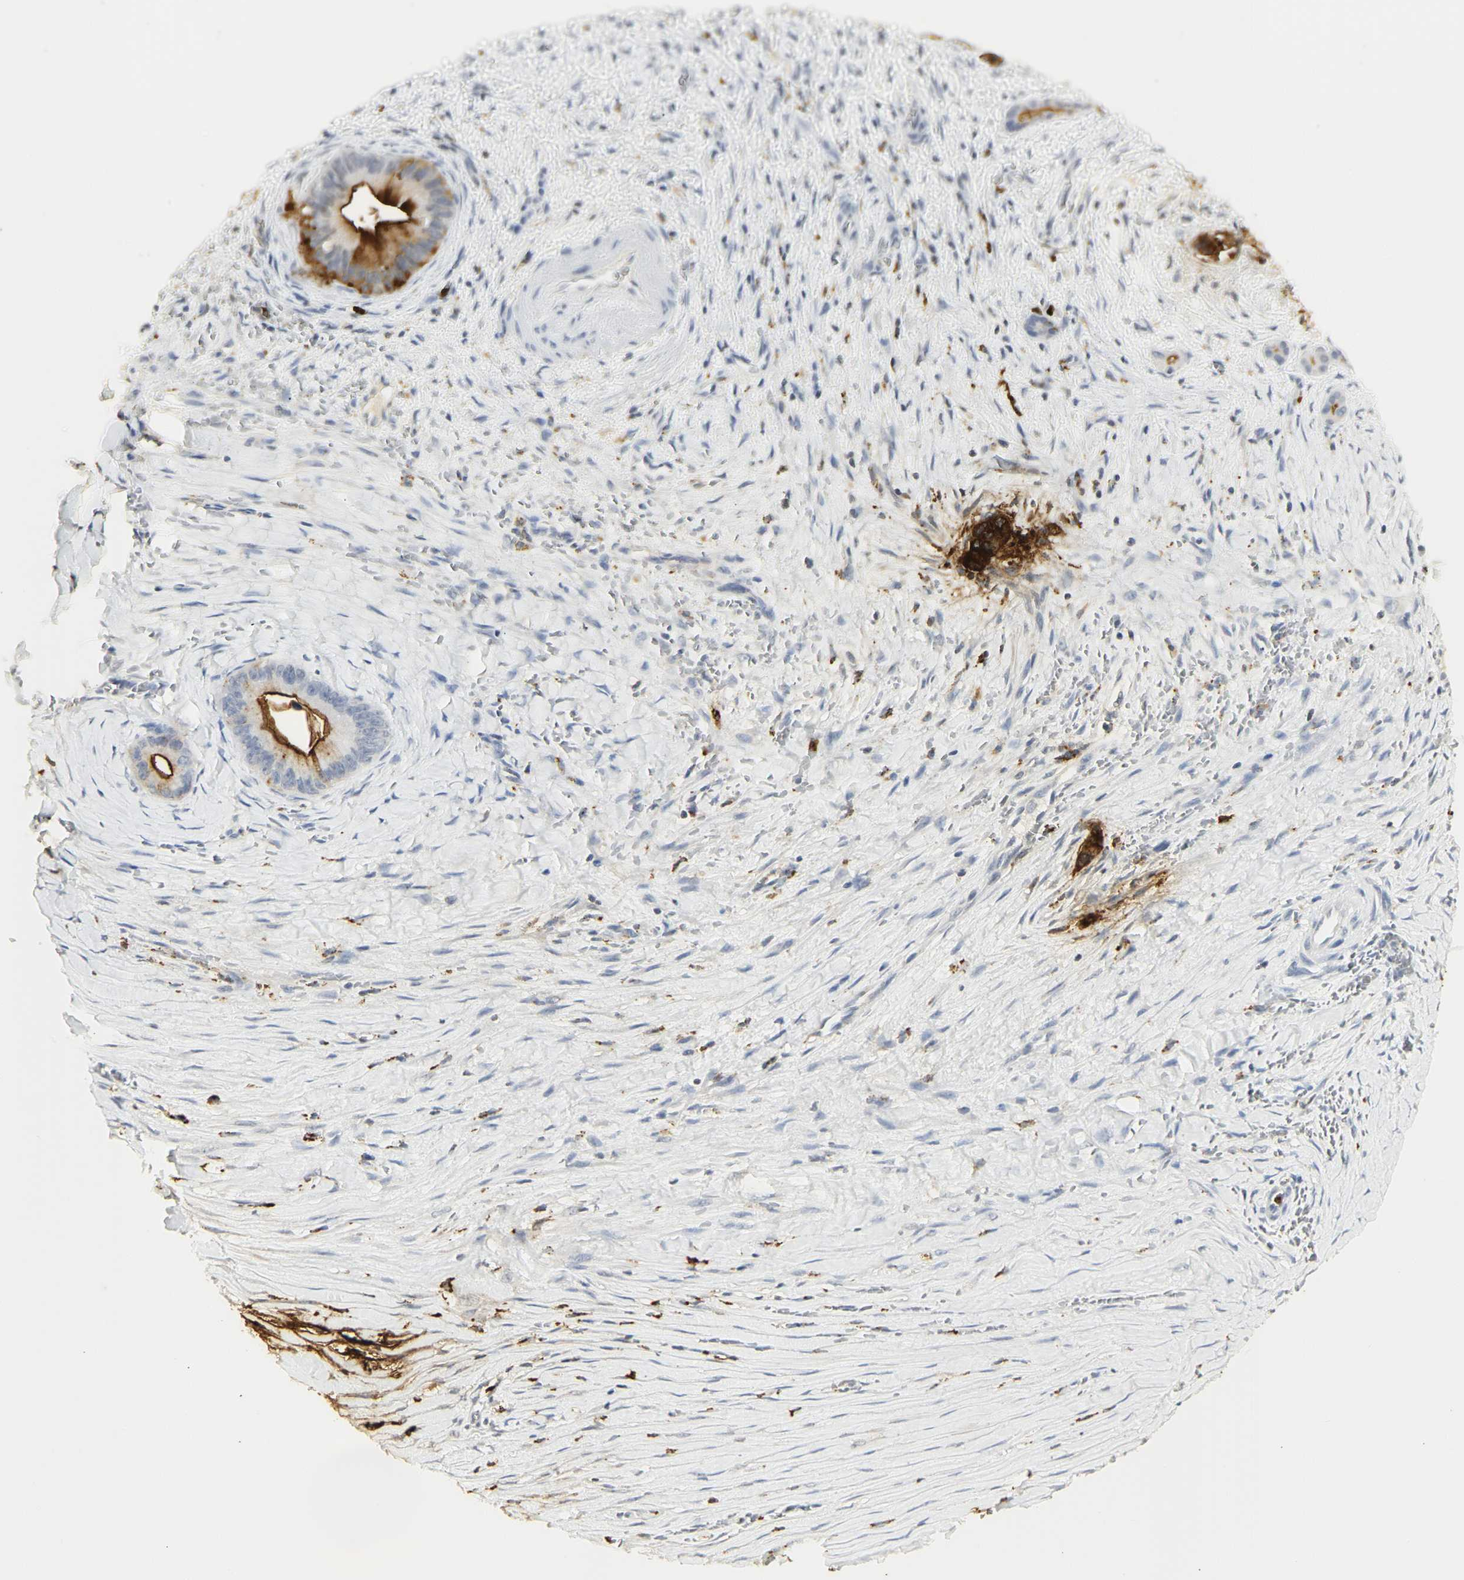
{"staining": {"intensity": "strong", "quantity": ">75%", "location": "cytoplasmic/membranous"}, "tissue": "liver cancer", "cell_type": "Tumor cells", "image_type": "cancer", "snomed": [{"axis": "morphology", "description": "Cholangiocarcinoma"}, {"axis": "topography", "description": "Liver"}], "caption": "A brown stain shows strong cytoplasmic/membranous staining of a protein in human liver cancer (cholangiocarcinoma) tumor cells. The protein of interest is shown in brown color, while the nuclei are stained blue.", "gene": "CEACAM5", "patient": {"sex": "female", "age": 55}}